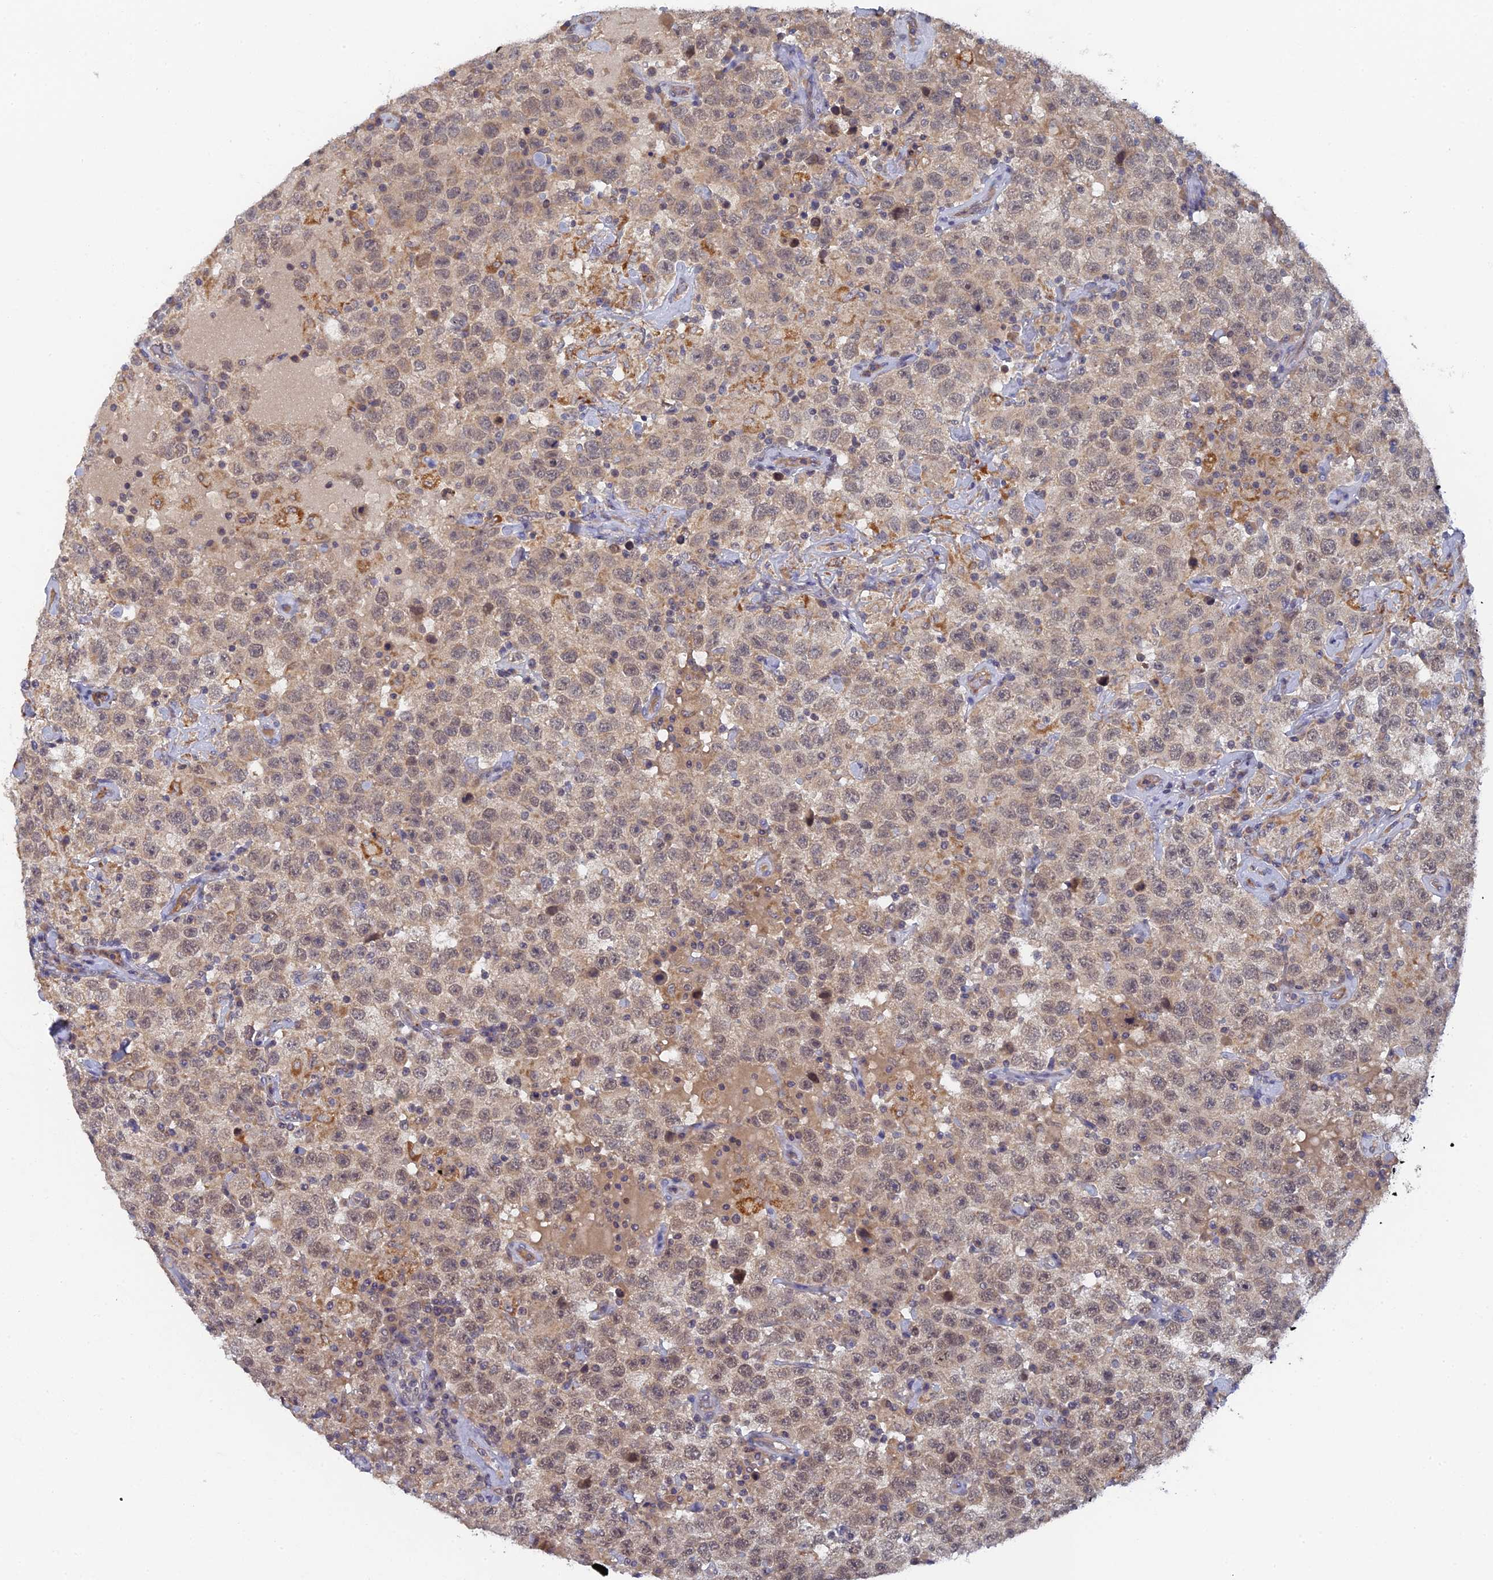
{"staining": {"intensity": "weak", "quantity": ">75%", "location": "cytoplasmic/membranous,nuclear"}, "tissue": "testis cancer", "cell_type": "Tumor cells", "image_type": "cancer", "snomed": [{"axis": "morphology", "description": "Seminoma, NOS"}, {"axis": "topography", "description": "Testis"}], "caption": "Protein staining by IHC shows weak cytoplasmic/membranous and nuclear positivity in about >75% of tumor cells in testis seminoma.", "gene": "MIGA2", "patient": {"sex": "male", "age": 41}}